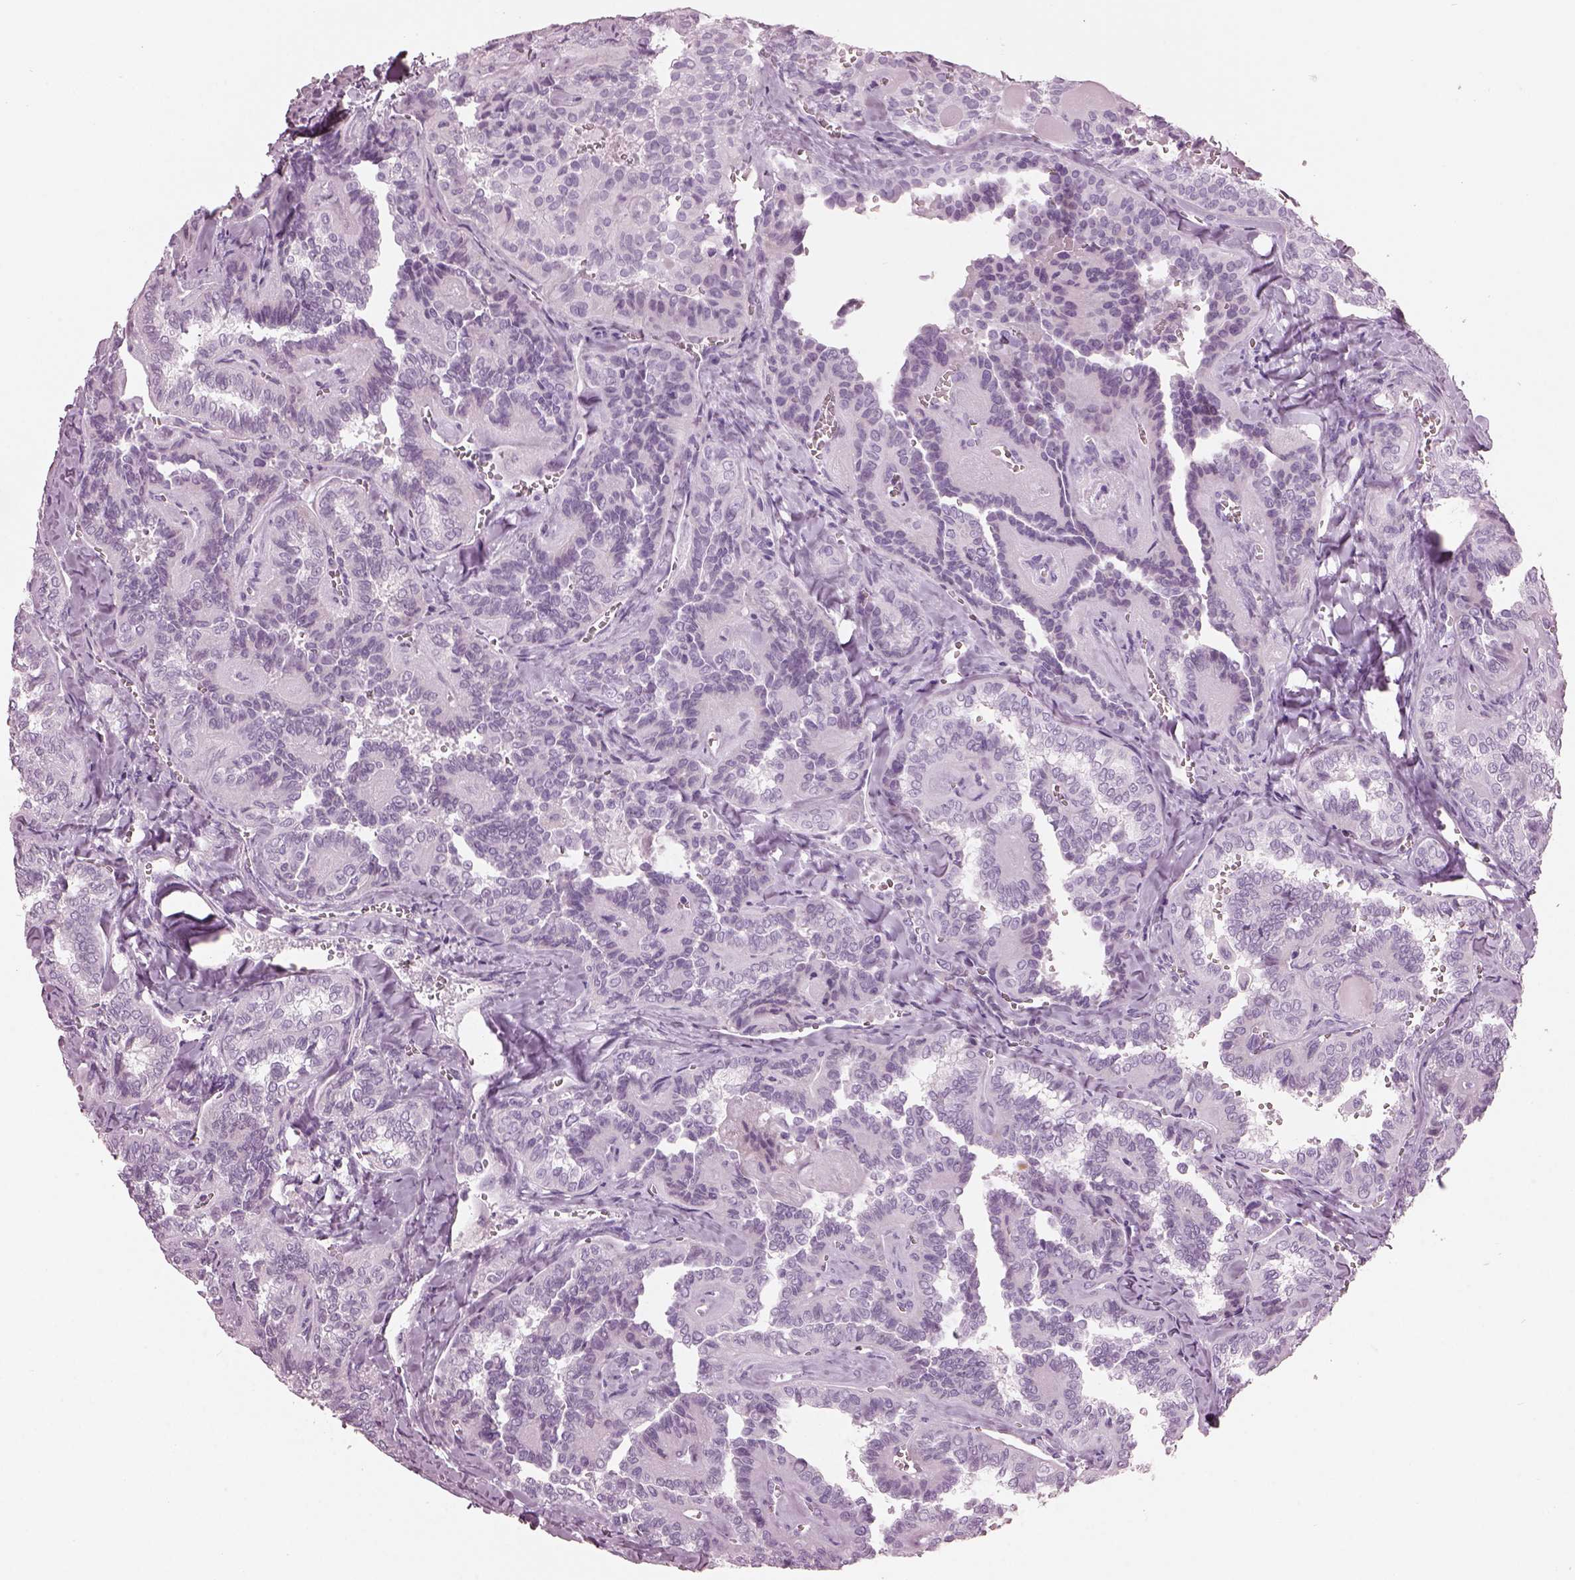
{"staining": {"intensity": "negative", "quantity": "none", "location": "none"}, "tissue": "thyroid cancer", "cell_type": "Tumor cells", "image_type": "cancer", "snomed": [{"axis": "morphology", "description": "Papillary adenocarcinoma, NOS"}, {"axis": "topography", "description": "Thyroid gland"}], "caption": "An immunohistochemistry (IHC) photomicrograph of thyroid cancer (papillary adenocarcinoma) is shown. There is no staining in tumor cells of thyroid cancer (papillary adenocarcinoma).", "gene": "HYDIN", "patient": {"sex": "female", "age": 41}}